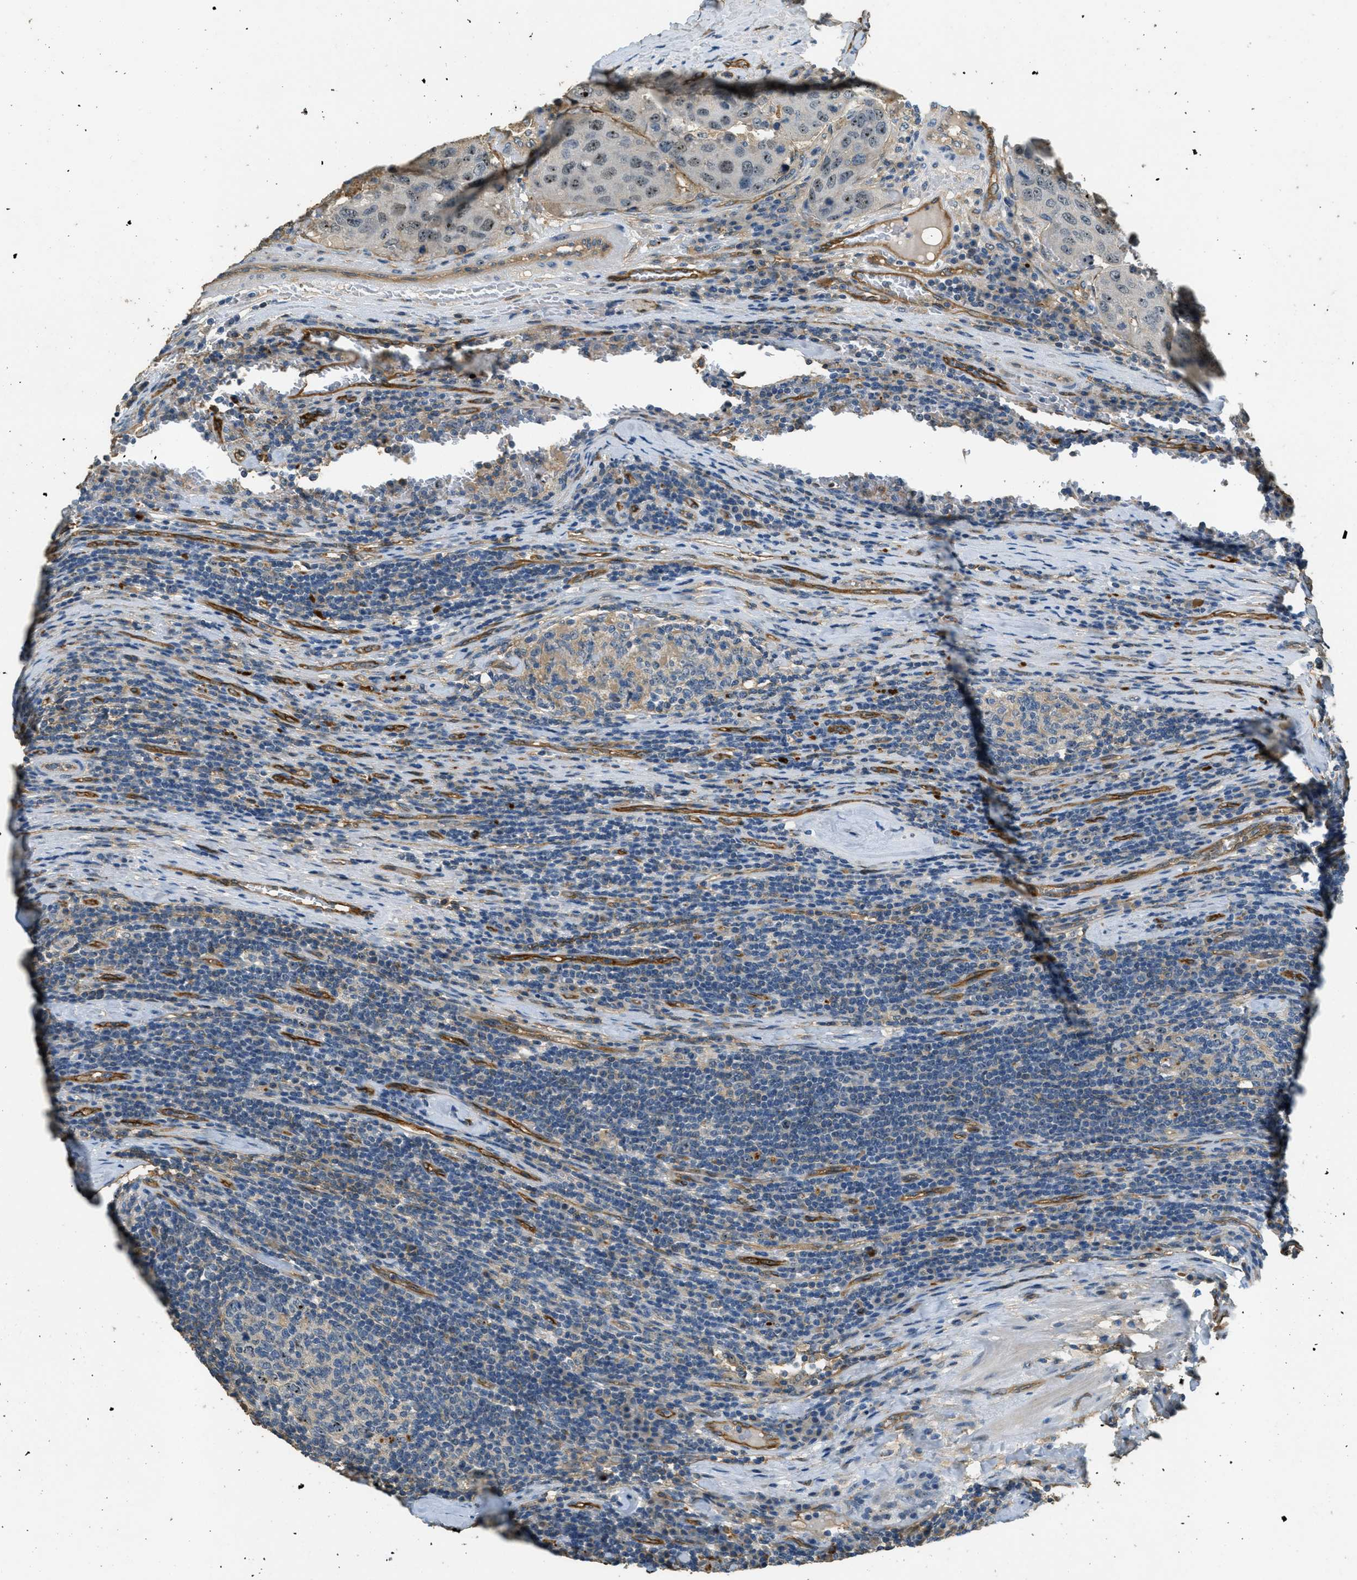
{"staining": {"intensity": "moderate", "quantity": "<25%", "location": "nuclear"}, "tissue": "urothelial cancer", "cell_type": "Tumor cells", "image_type": "cancer", "snomed": [{"axis": "morphology", "description": "Urothelial carcinoma, High grade"}, {"axis": "topography", "description": "Lymph node"}, {"axis": "topography", "description": "Urinary bladder"}], "caption": "Protein analysis of urothelial cancer tissue demonstrates moderate nuclear expression in about <25% of tumor cells. (Brightfield microscopy of DAB IHC at high magnification).", "gene": "OSMR", "patient": {"sex": "male", "age": 51}}